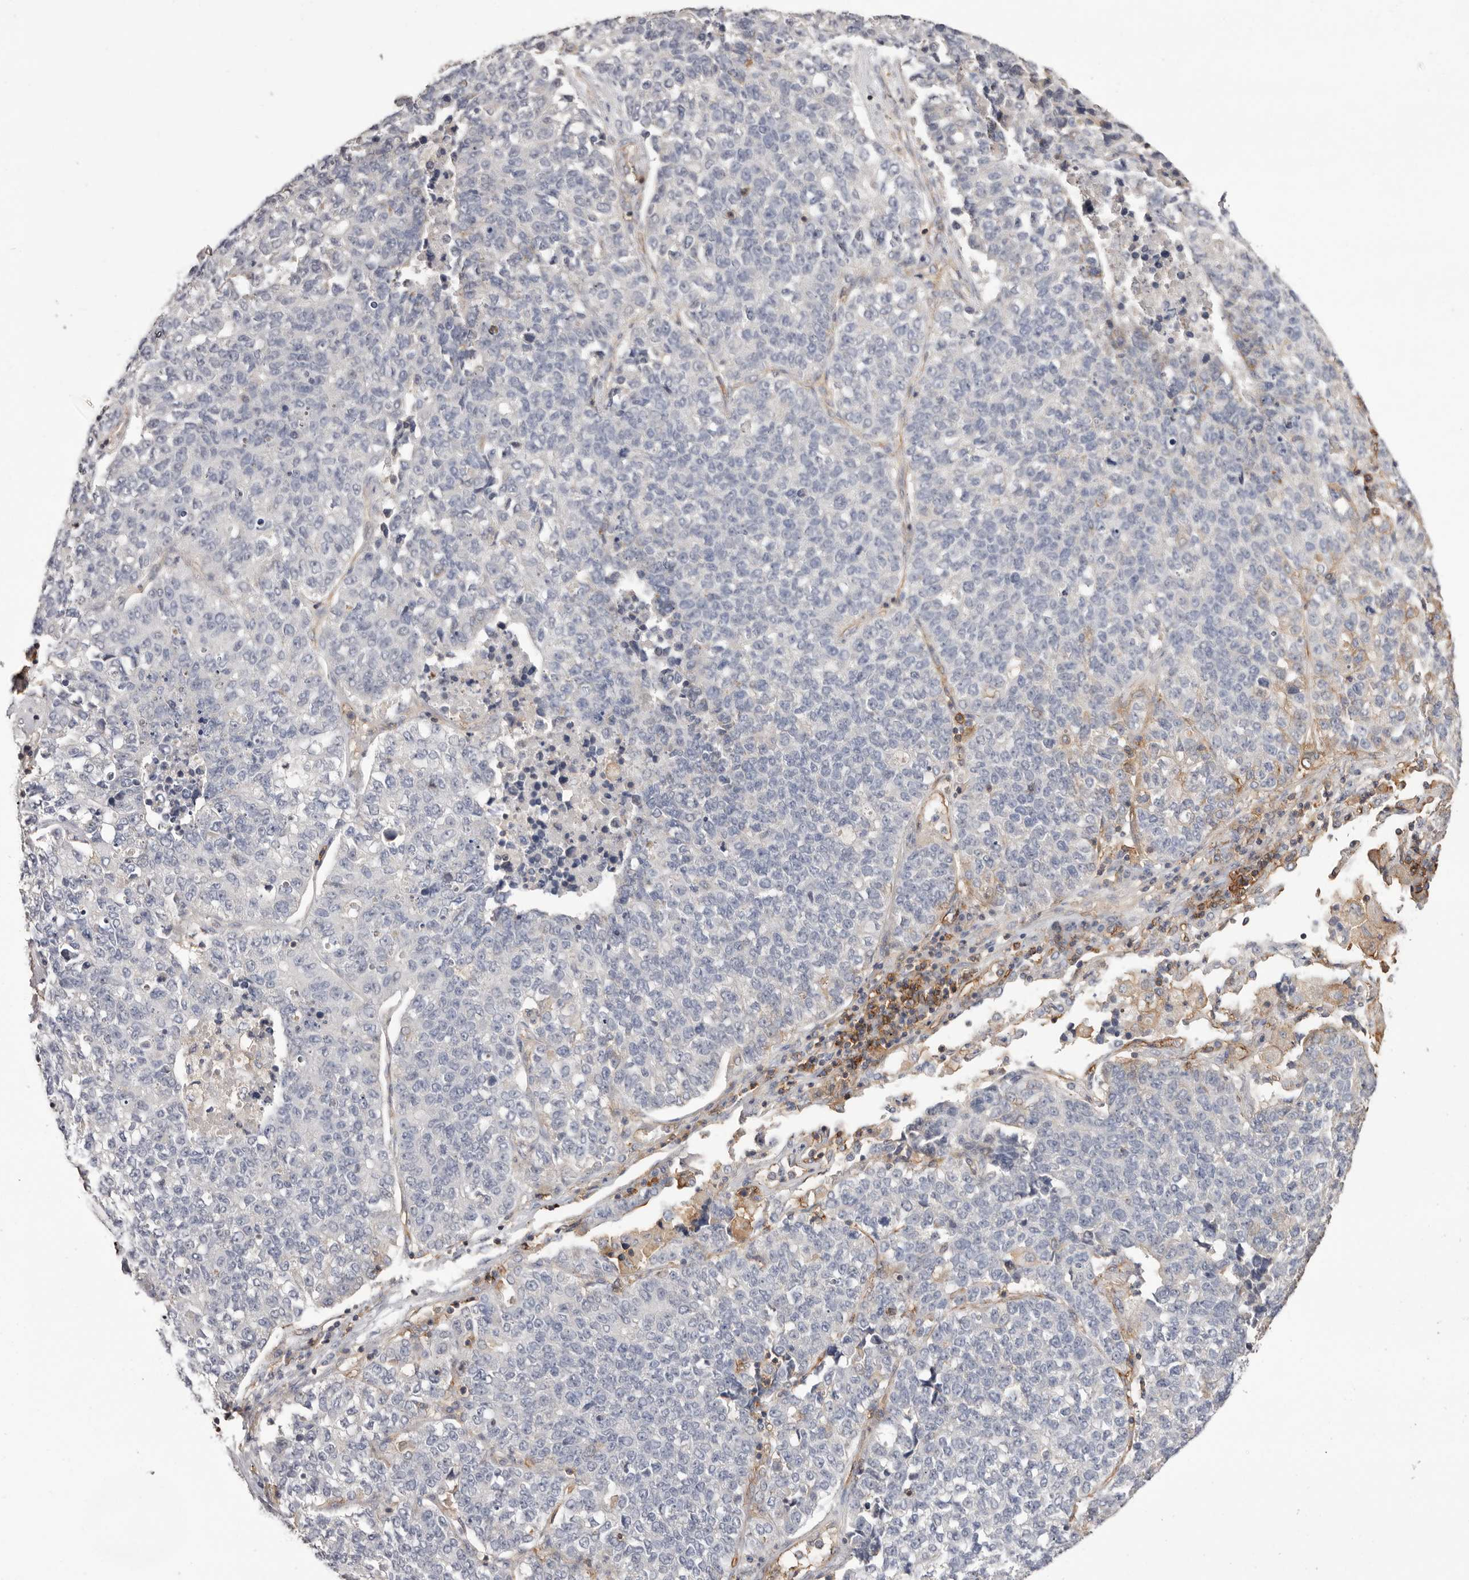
{"staining": {"intensity": "negative", "quantity": "none", "location": "none"}, "tissue": "lung cancer", "cell_type": "Tumor cells", "image_type": "cancer", "snomed": [{"axis": "morphology", "description": "Adenocarcinoma, NOS"}, {"axis": "topography", "description": "Lung"}], "caption": "High power microscopy image of an IHC micrograph of lung adenocarcinoma, revealing no significant staining in tumor cells.", "gene": "MMACHC", "patient": {"sex": "male", "age": 49}}